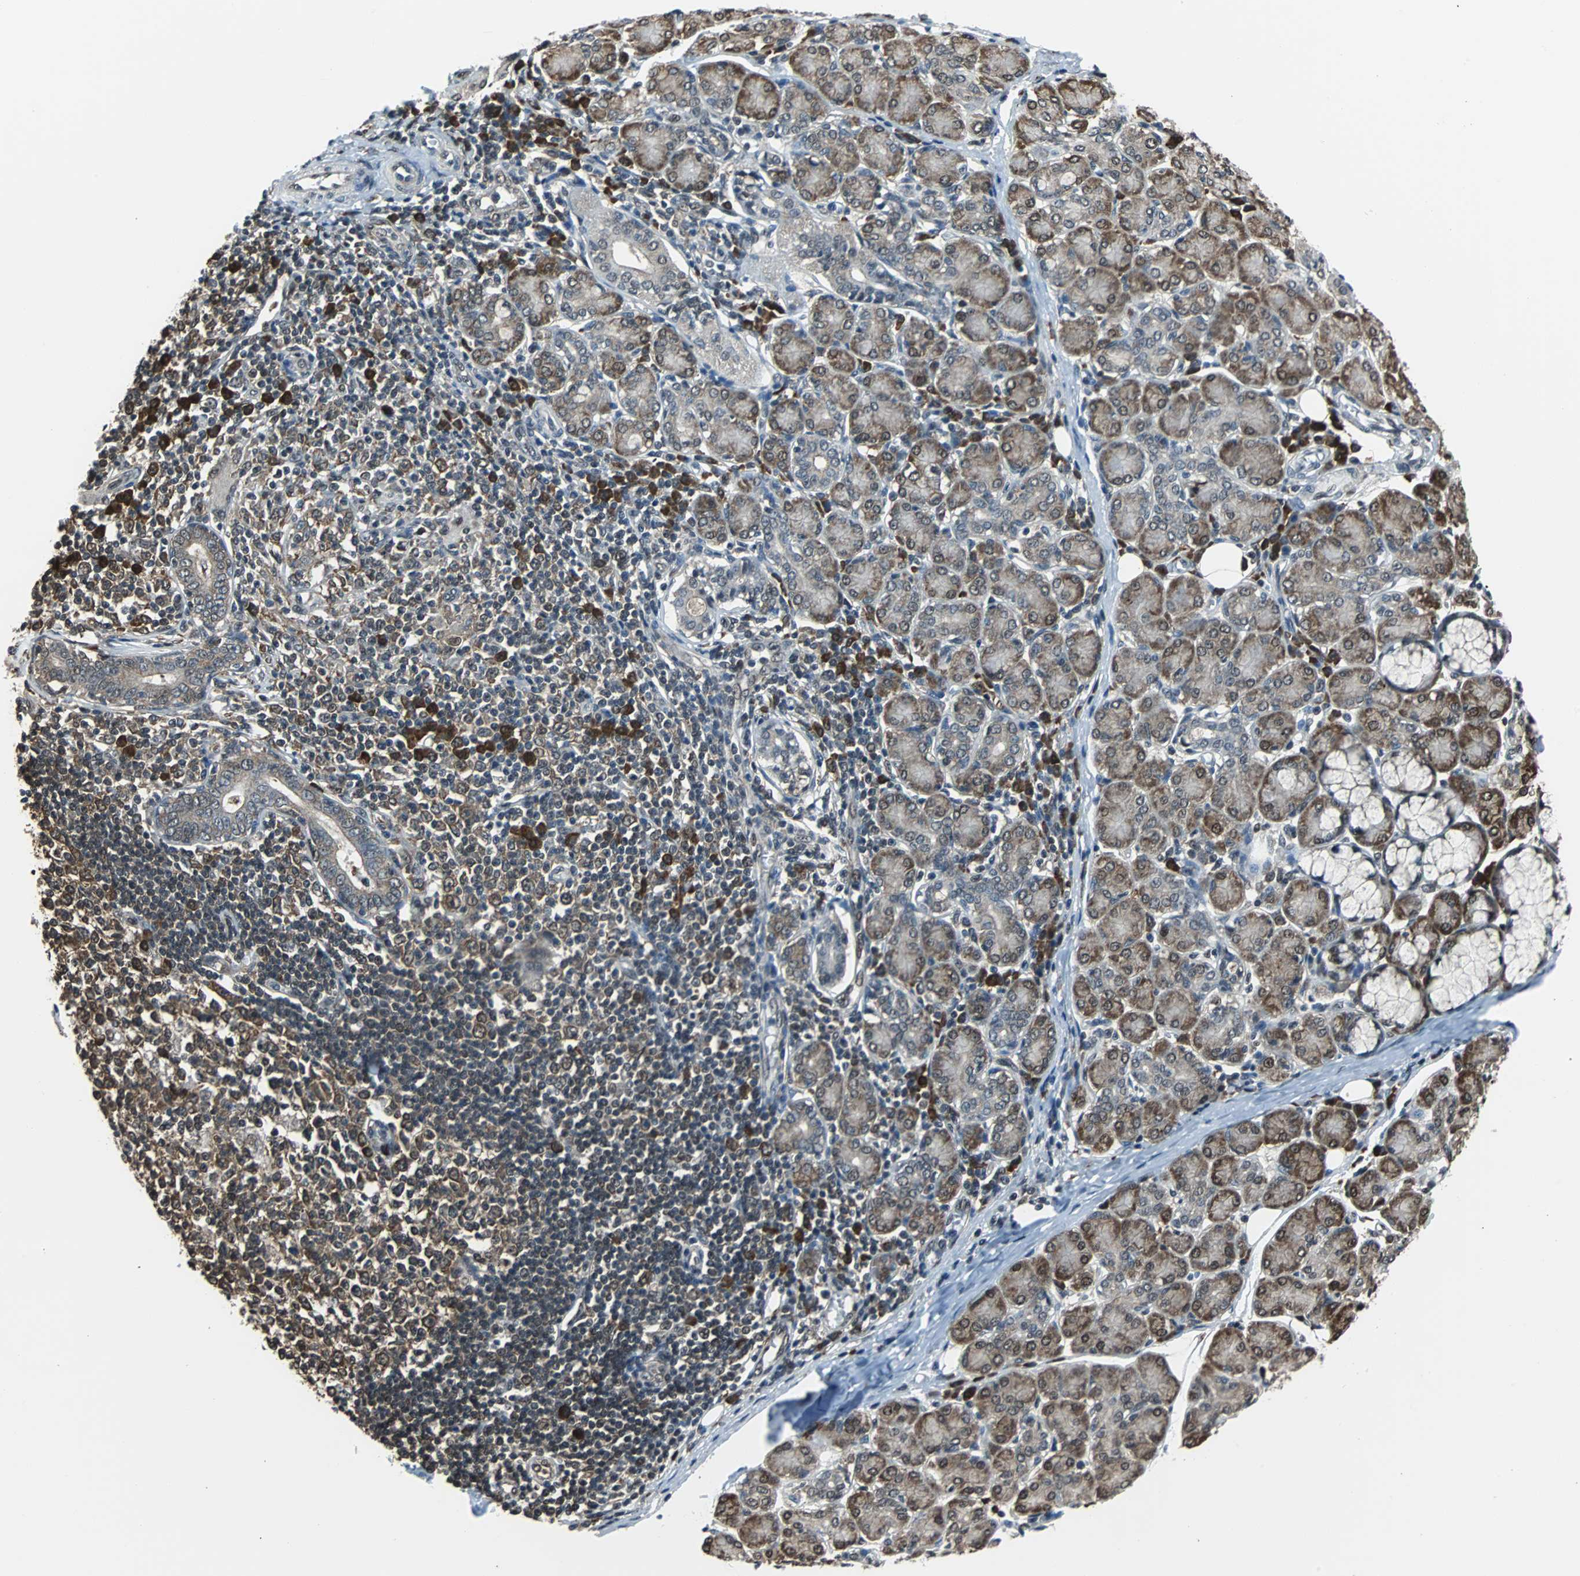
{"staining": {"intensity": "moderate", "quantity": ">75%", "location": "cytoplasmic/membranous,nuclear"}, "tissue": "salivary gland", "cell_type": "Glandular cells", "image_type": "normal", "snomed": [{"axis": "morphology", "description": "Normal tissue, NOS"}, {"axis": "morphology", "description": "Inflammation, NOS"}, {"axis": "topography", "description": "Lymph node"}, {"axis": "topography", "description": "Salivary gland"}], "caption": "Glandular cells demonstrate medium levels of moderate cytoplasmic/membranous,nuclear expression in approximately >75% of cells in normal human salivary gland.", "gene": "VCP", "patient": {"sex": "male", "age": 3}}